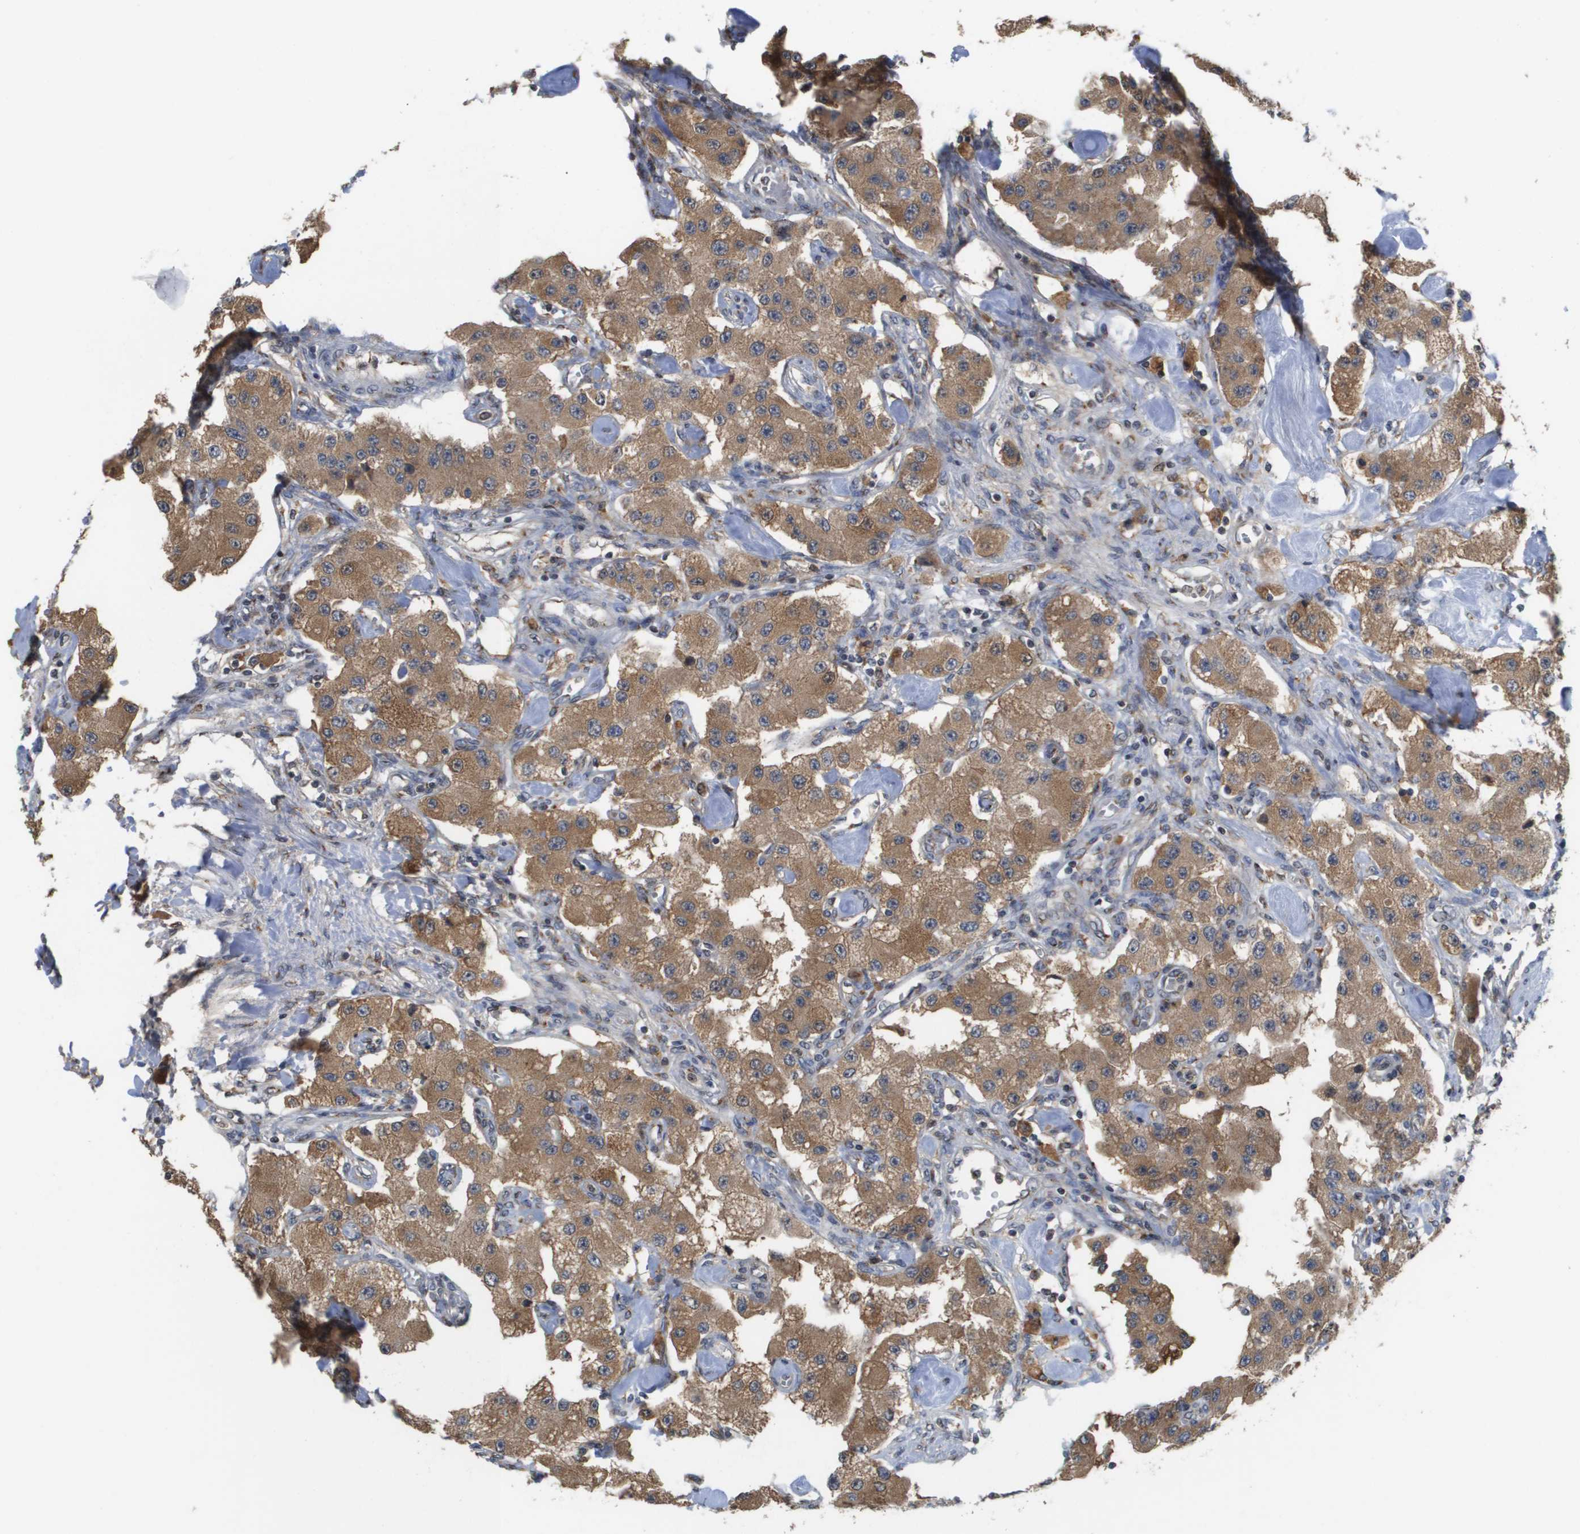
{"staining": {"intensity": "moderate", "quantity": ">75%", "location": "cytoplasmic/membranous"}, "tissue": "carcinoid", "cell_type": "Tumor cells", "image_type": "cancer", "snomed": [{"axis": "morphology", "description": "Carcinoid, malignant, NOS"}, {"axis": "topography", "description": "Pancreas"}], "caption": "Carcinoid stained with a protein marker displays moderate staining in tumor cells.", "gene": "PCK1", "patient": {"sex": "male", "age": 41}}